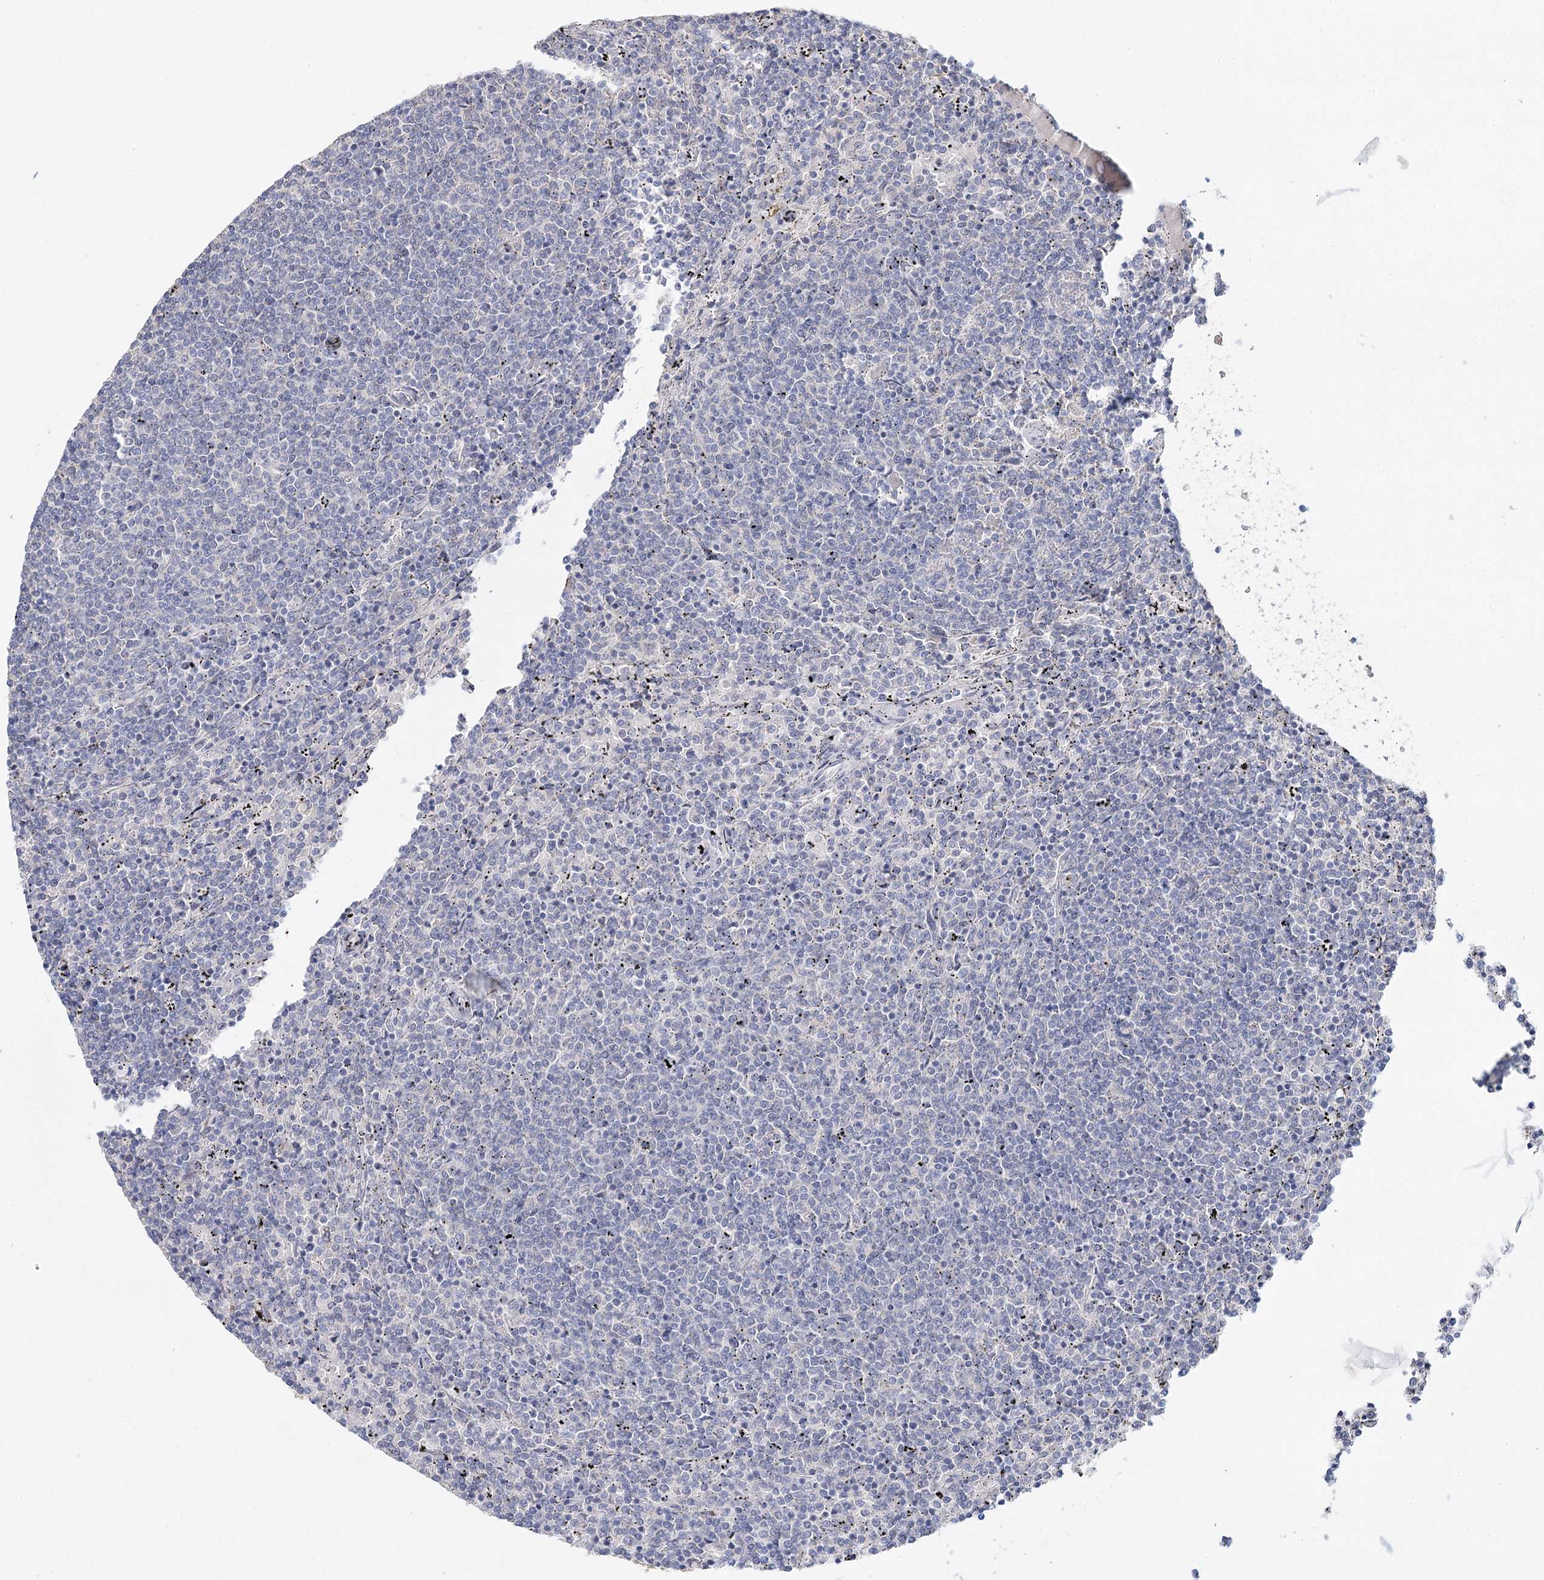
{"staining": {"intensity": "negative", "quantity": "none", "location": "none"}, "tissue": "lymphoma", "cell_type": "Tumor cells", "image_type": "cancer", "snomed": [{"axis": "morphology", "description": "Malignant lymphoma, non-Hodgkin's type, Low grade"}, {"axis": "topography", "description": "Spleen"}], "caption": "Immunohistochemistry histopathology image of low-grade malignant lymphoma, non-Hodgkin's type stained for a protein (brown), which reveals no expression in tumor cells.", "gene": "ARHGAP44", "patient": {"sex": "female", "age": 50}}